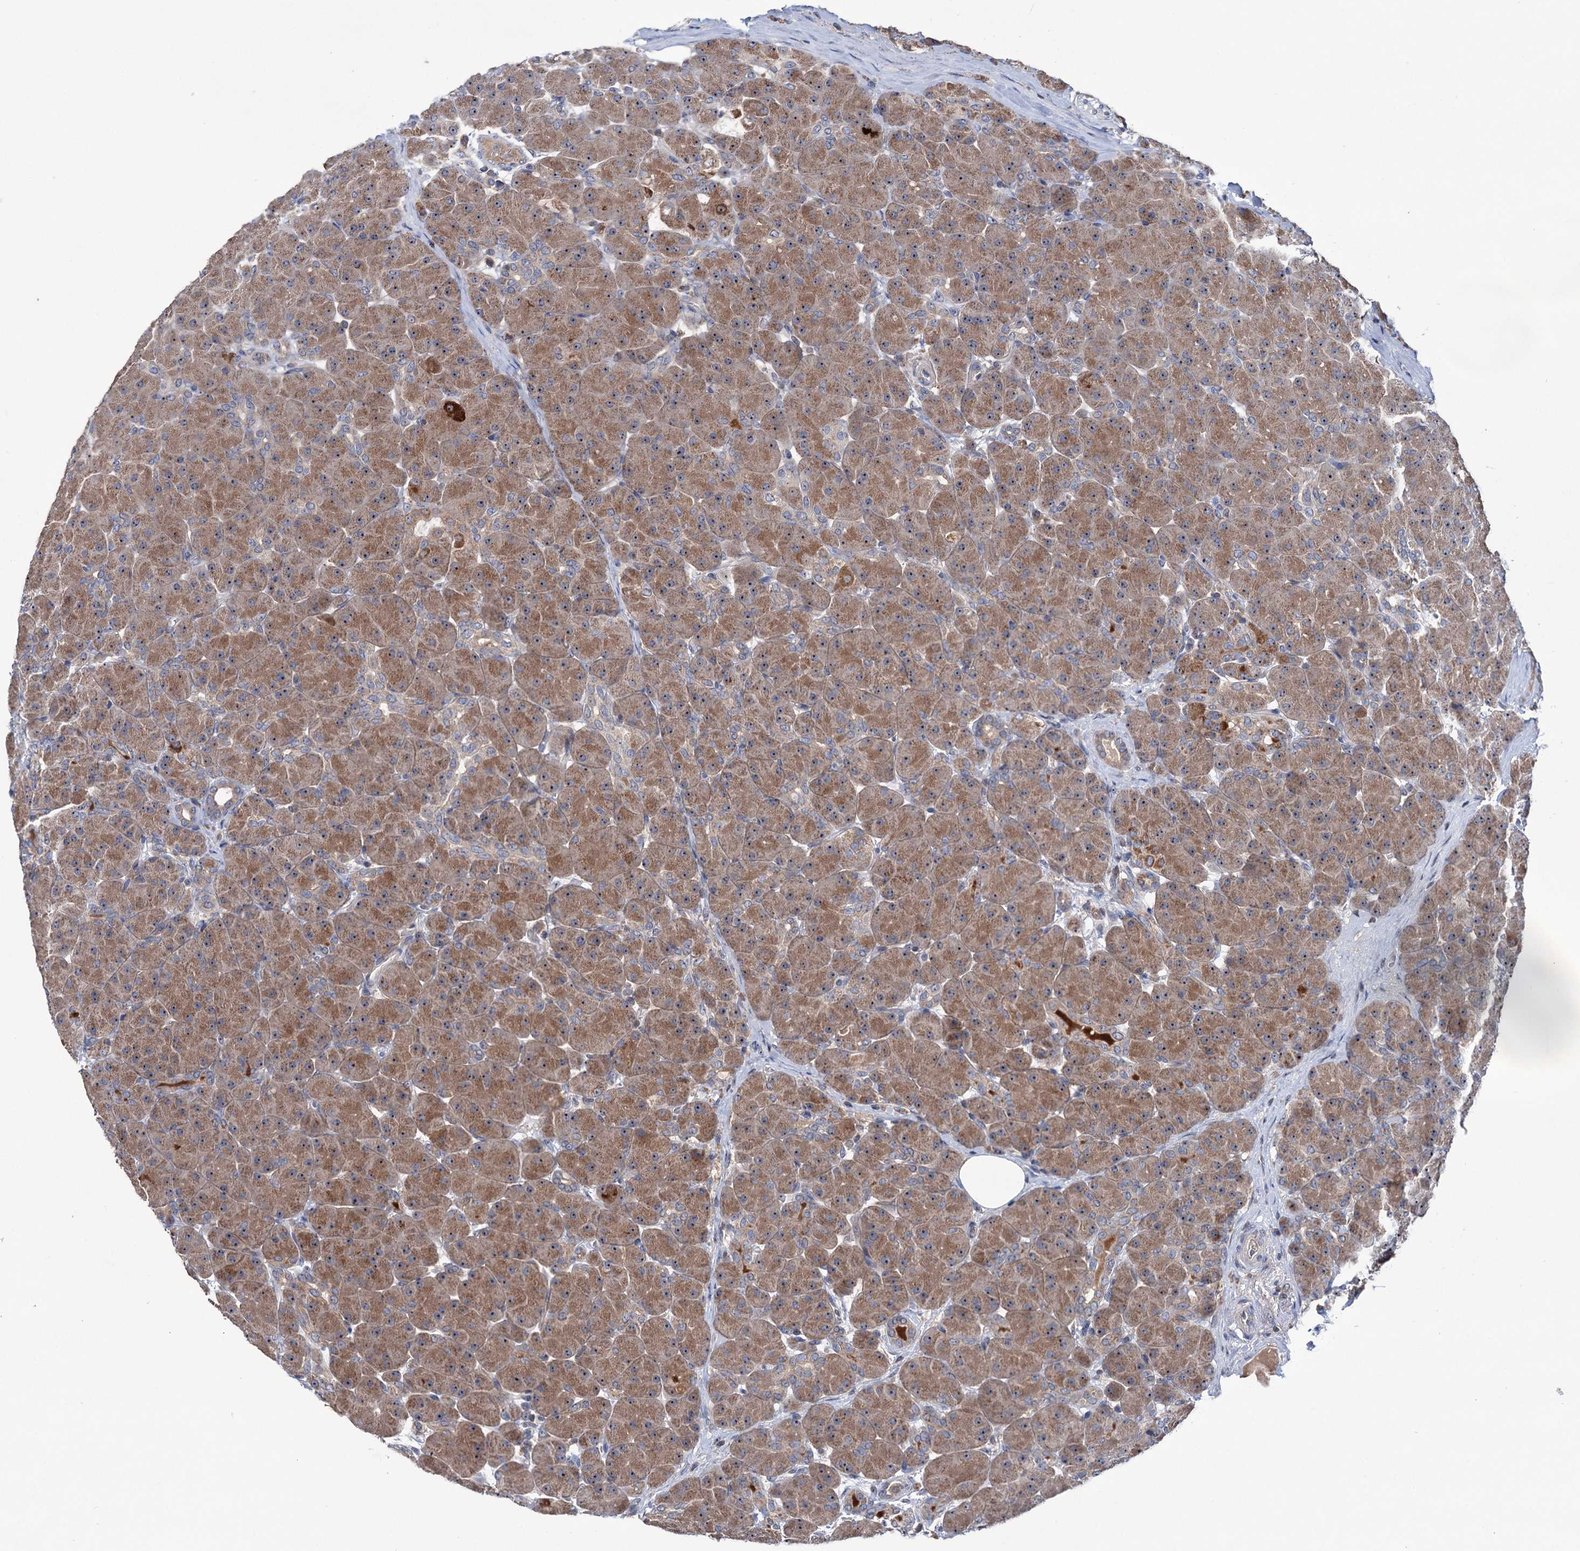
{"staining": {"intensity": "moderate", "quantity": ">75%", "location": "cytoplasmic/membranous,nuclear"}, "tissue": "pancreas", "cell_type": "Exocrine glandular cells", "image_type": "normal", "snomed": [{"axis": "morphology", "description": "Normal tissue, NOS"}, {"axis": "topography", "description": "Pancreas"}], "caption": "A micrograph of pancreas stained for a protein shows moderate cytoplasmic/membranous,nuclear brown staining in exocrine glandular cells.", "gene": "HTR3B", "patient": {"sex": "male", "age": 66}}